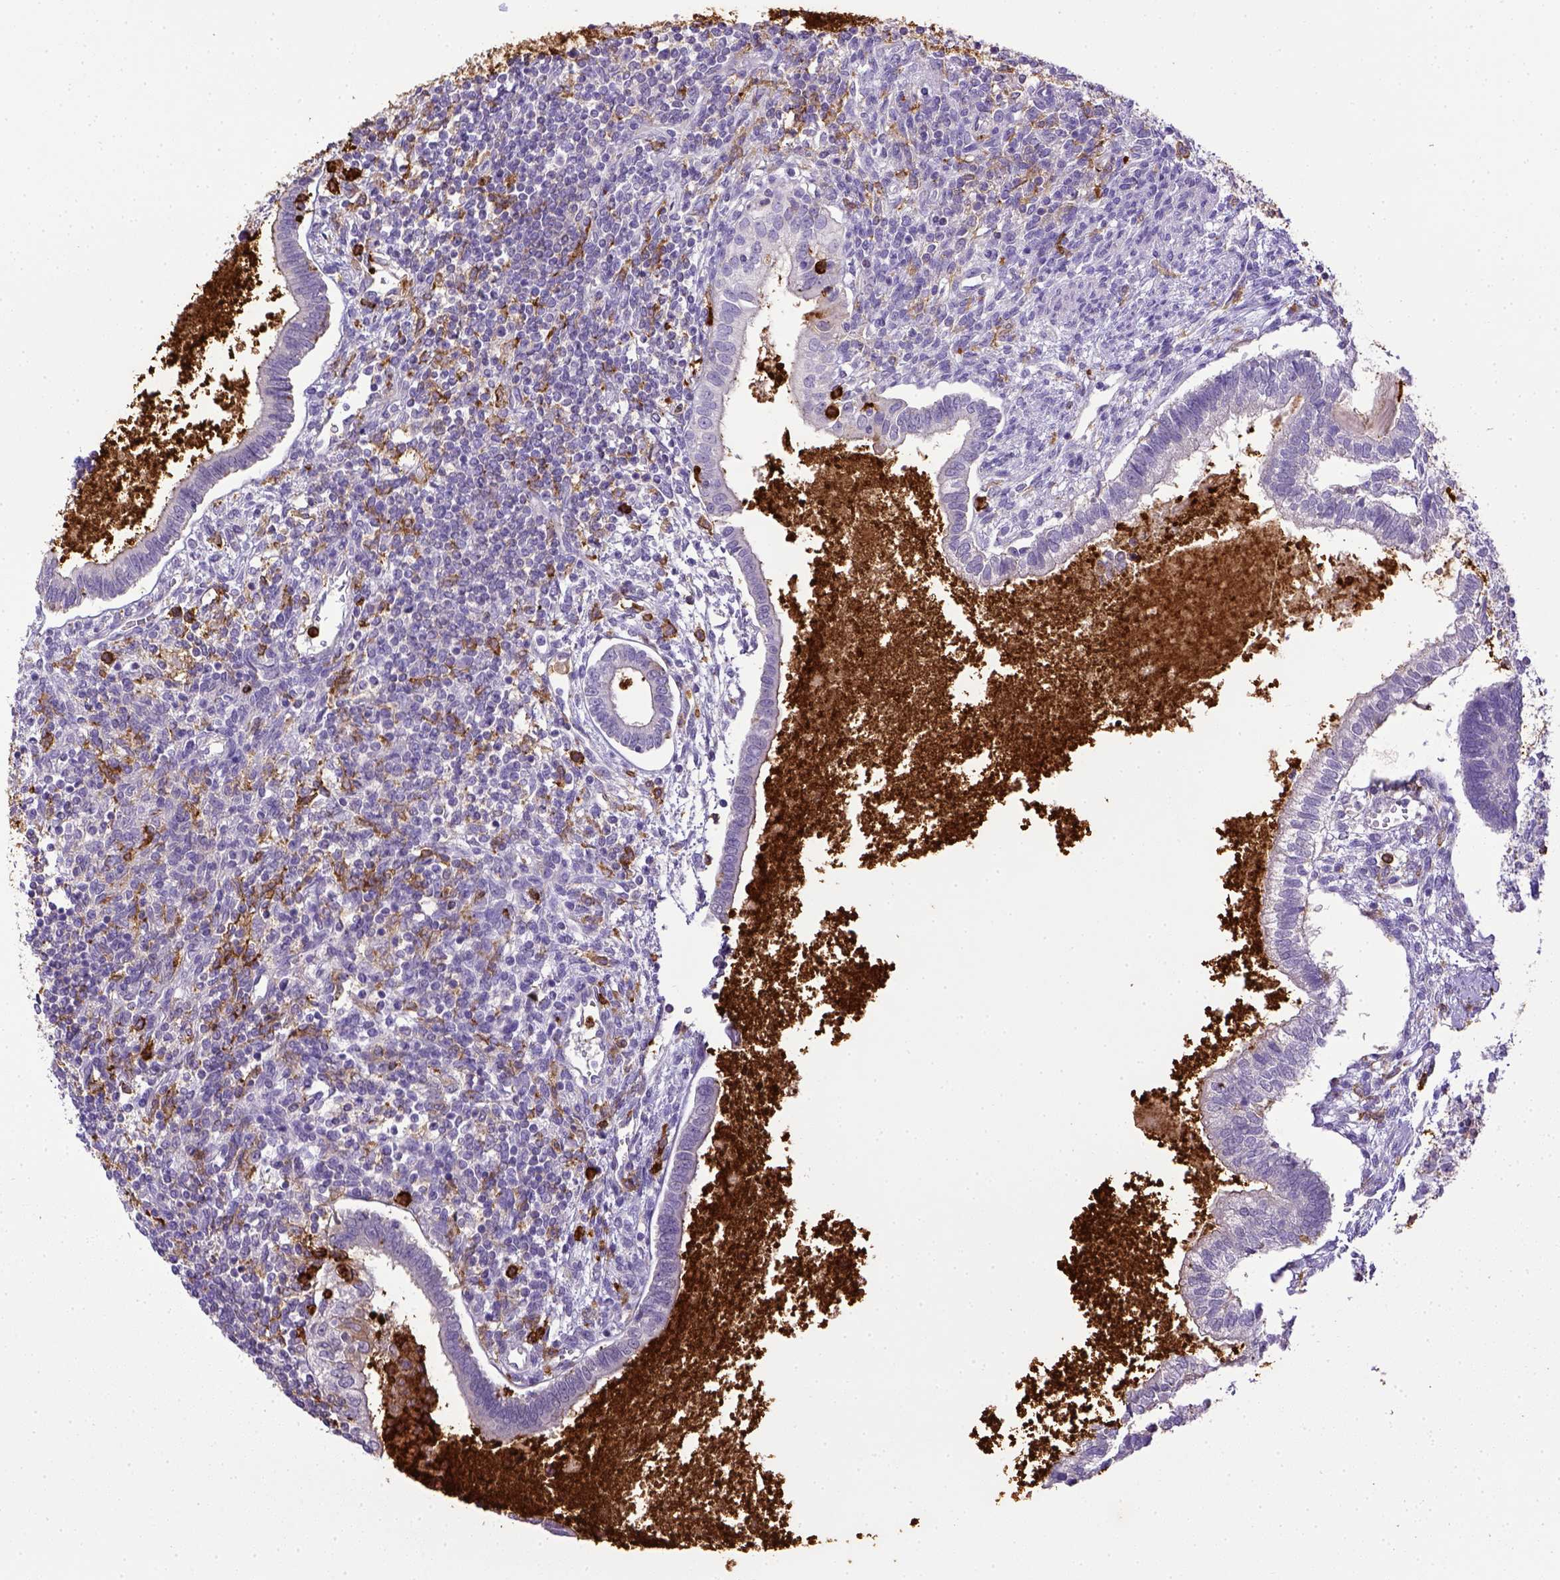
{"staining": {"intensity": "negative", "quantity": "none", "location": "none"}, "tissue": "testis cancer", "cell_type": "Tumor cells", "image_type": "cancer", "snomed": [{"axis": "morphology", "description": "Carcinoma, Embryonal, NOS"}, {"axis": "topography", "description": "Testis"}], "caption": "This is an immunohistochemistry micrograph of human embryonal carcinoma (testis). There is no expression in tumor cells.", "gene": "ITGAM", "patient": {"sex": "male", "age": 37}}